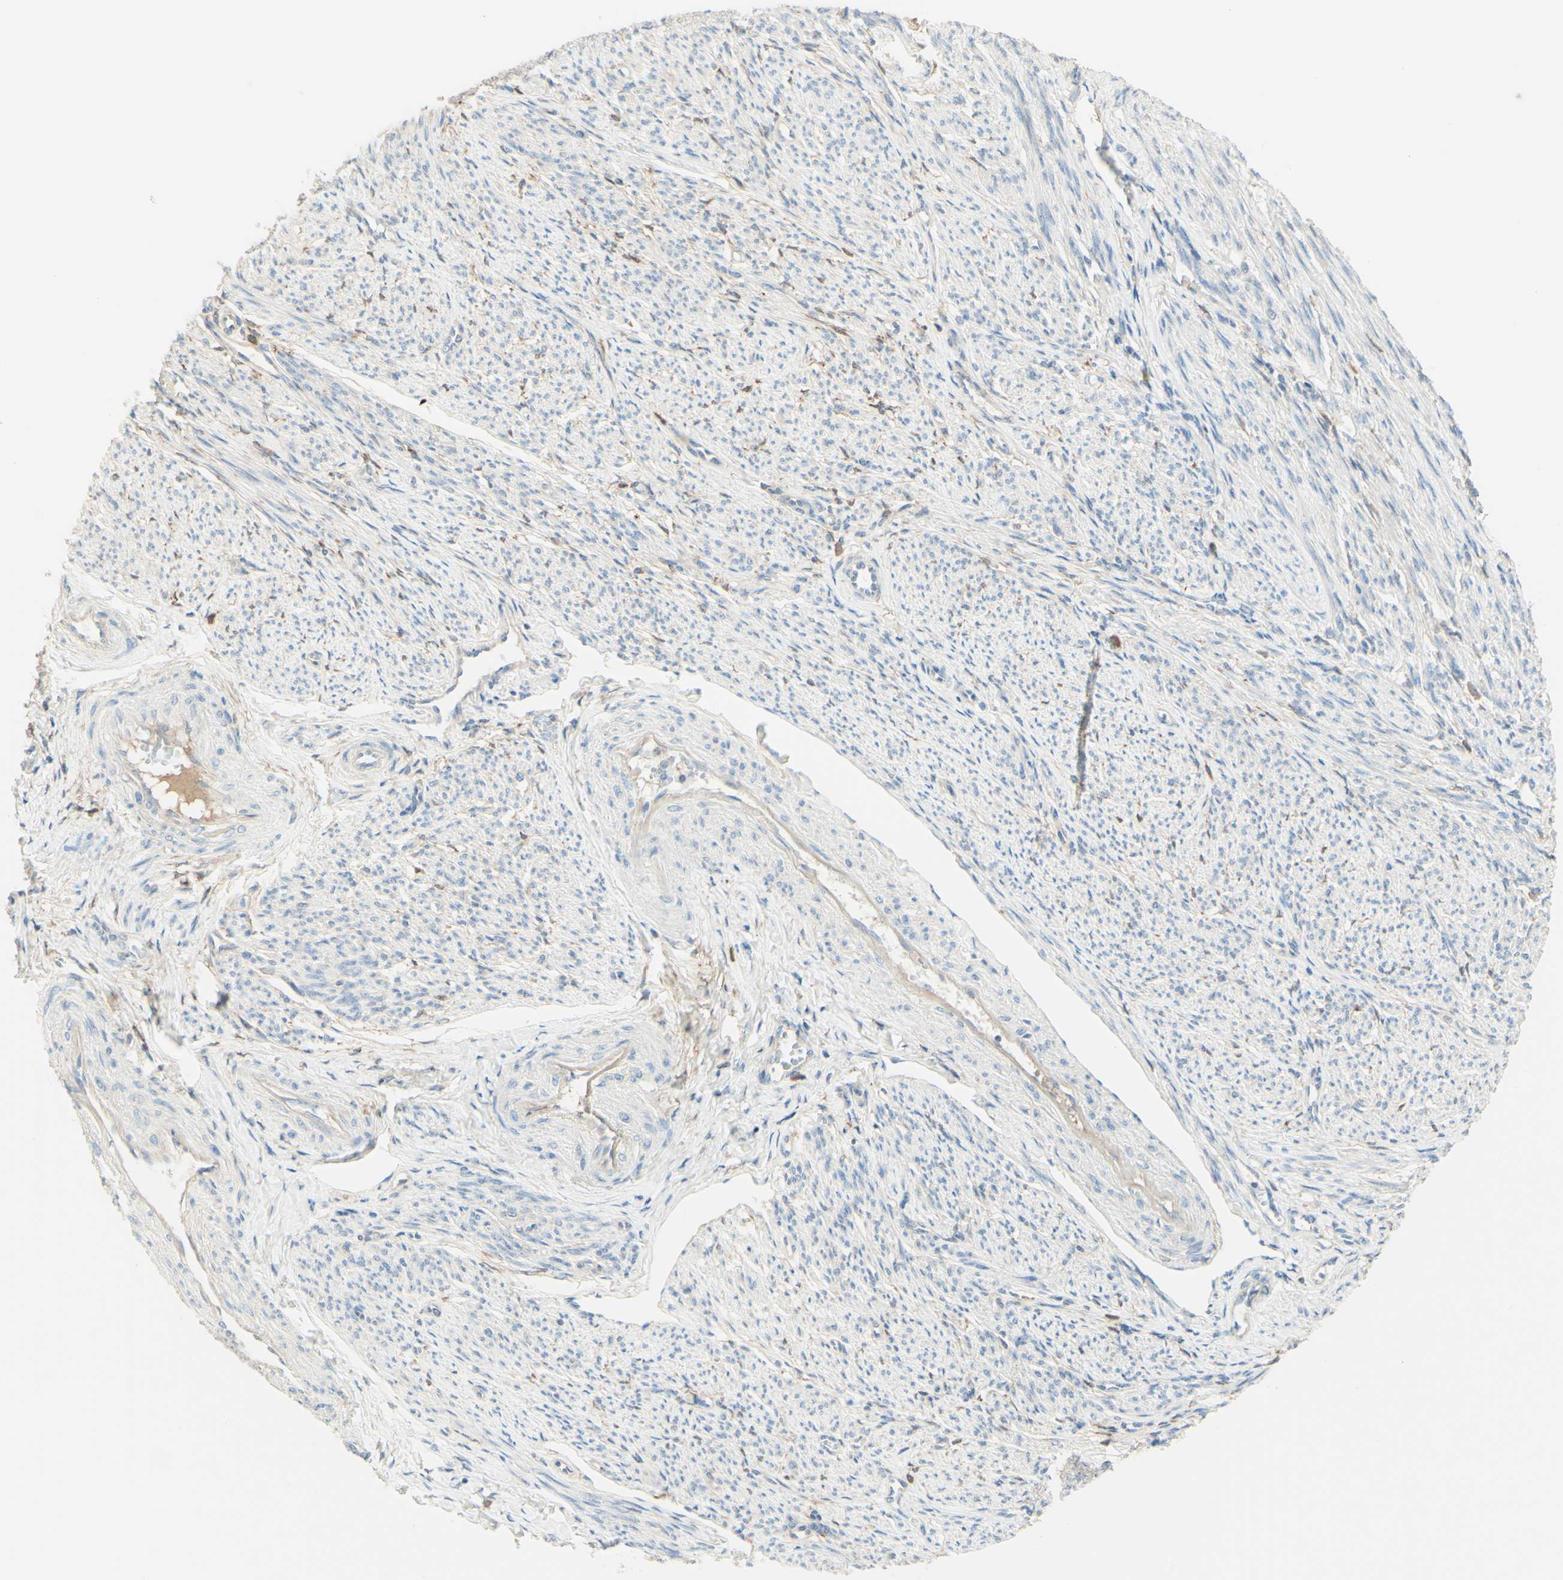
{"staining": {"intensity": "negative", "quantity": "none", "location": "none"}, "tissue": "smooth muscle", "cell_type": "Smooth muscle cells", "image_type": "normal", "snomed": [{"axis": "morphology", "description": "Normal tissue, NOS"}, {"axis": "topography", "description": "Smooth muscle"}], "caption": "DAB (3,3'-diaminobenzidine) immunohistochemical staining of normal human smooth muscle exhibits no significant positivity in smooth muscle cells.", "gene": "MTM1", "patient": {"sex": "female", "age": 65}}